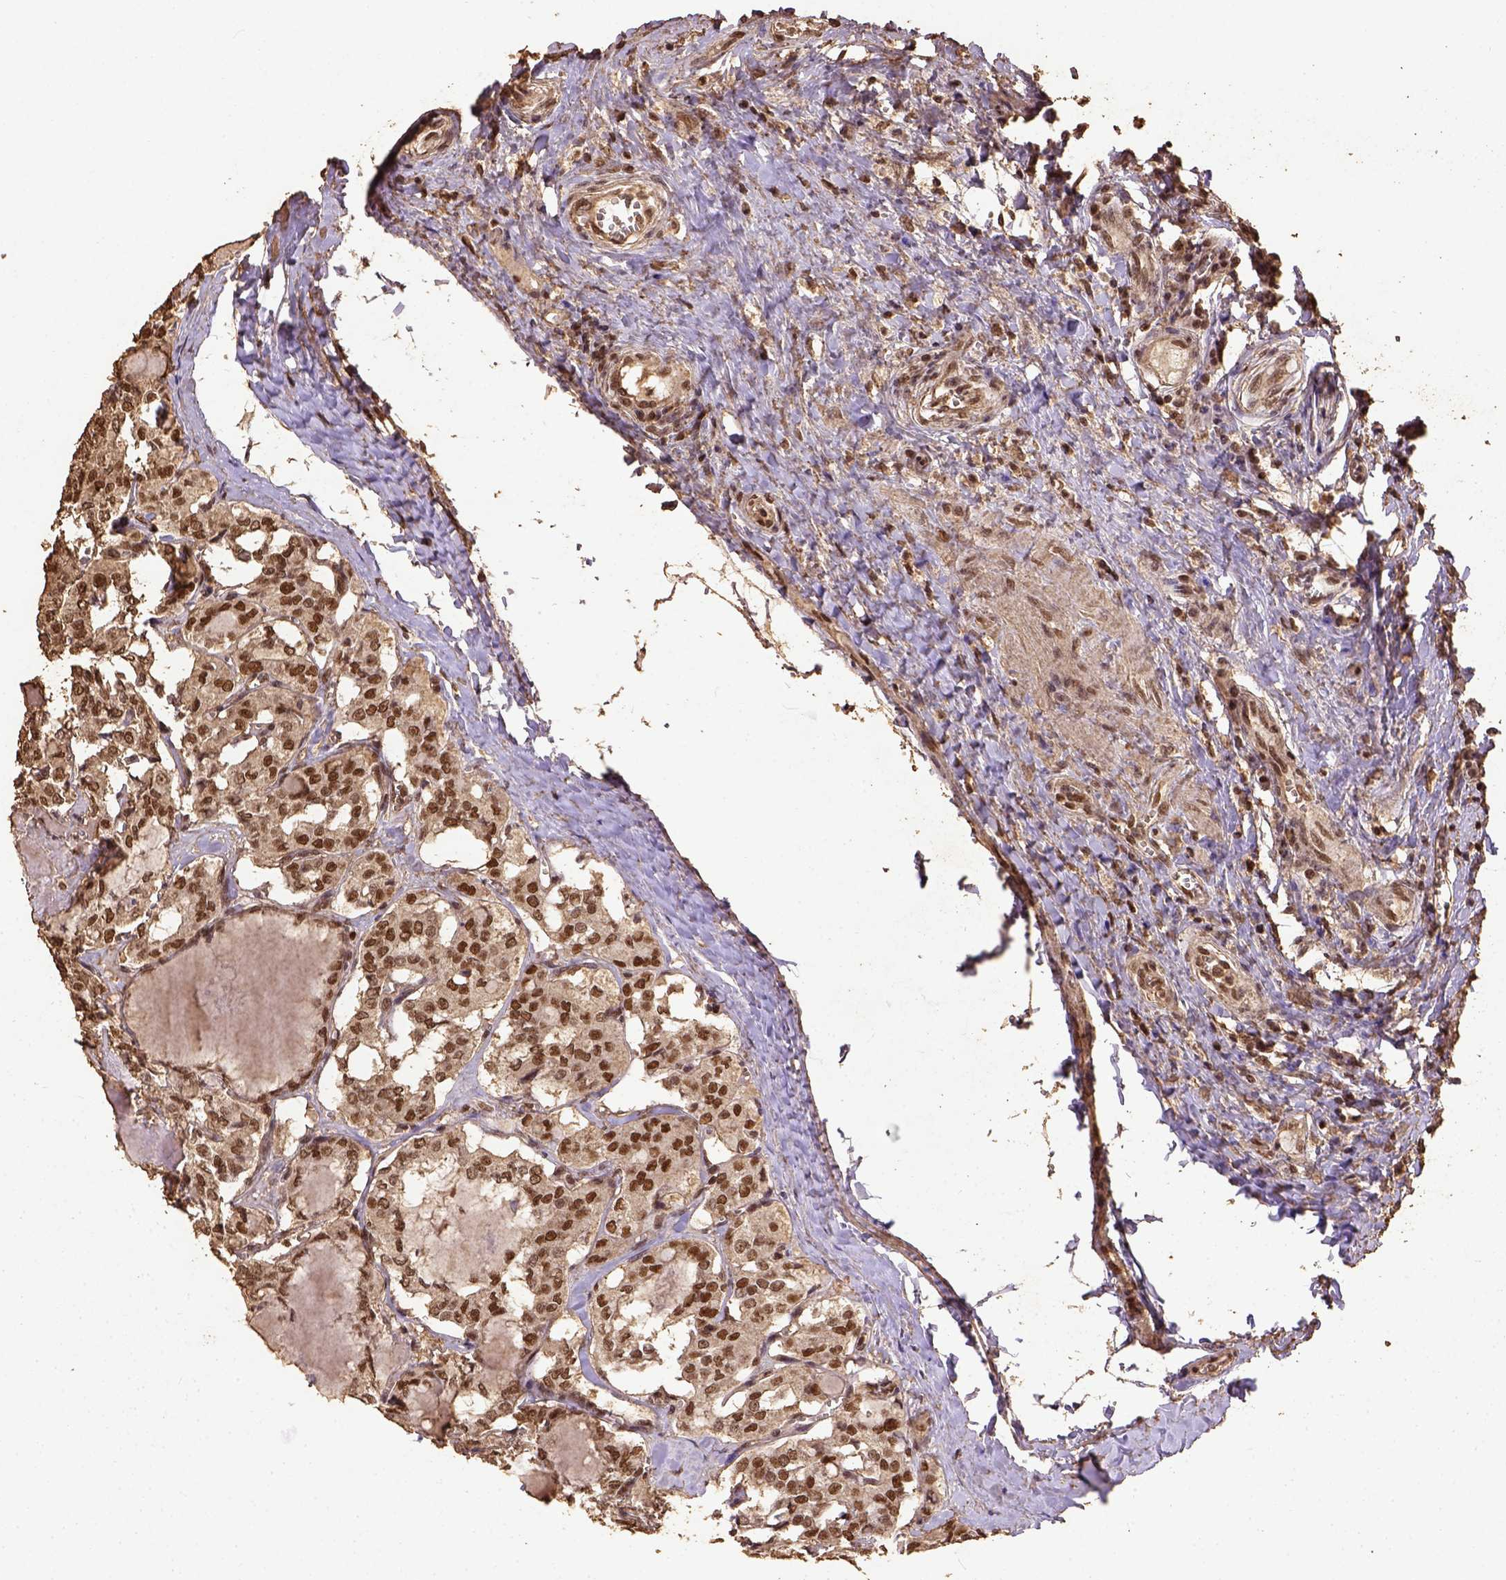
{"staining": {"intensity": "strong", "quantity": ">75%", "location": "nuclear"}, "tissue": "thyroid cancer", "cell_type": "Tumor cells", "image_type": "cancer", "snomed": [{"axis": "morphology", "description": "Papillary adenocarcinoma, NOS"}, {"axis": "topography", "description": "Thyroid gland"}], "caption": "Thyroid cancer tissue displays strong nuclear positivity in approximately >75% of tumor cells, visualized by immunohistochemistry. The staining is performed using DAB brown chromogen to label protein expression. The nuclei are counter-stained blue using hematoxylin.", "gene": "NACC1", "patient": {"sex": "female", "age": 41}}